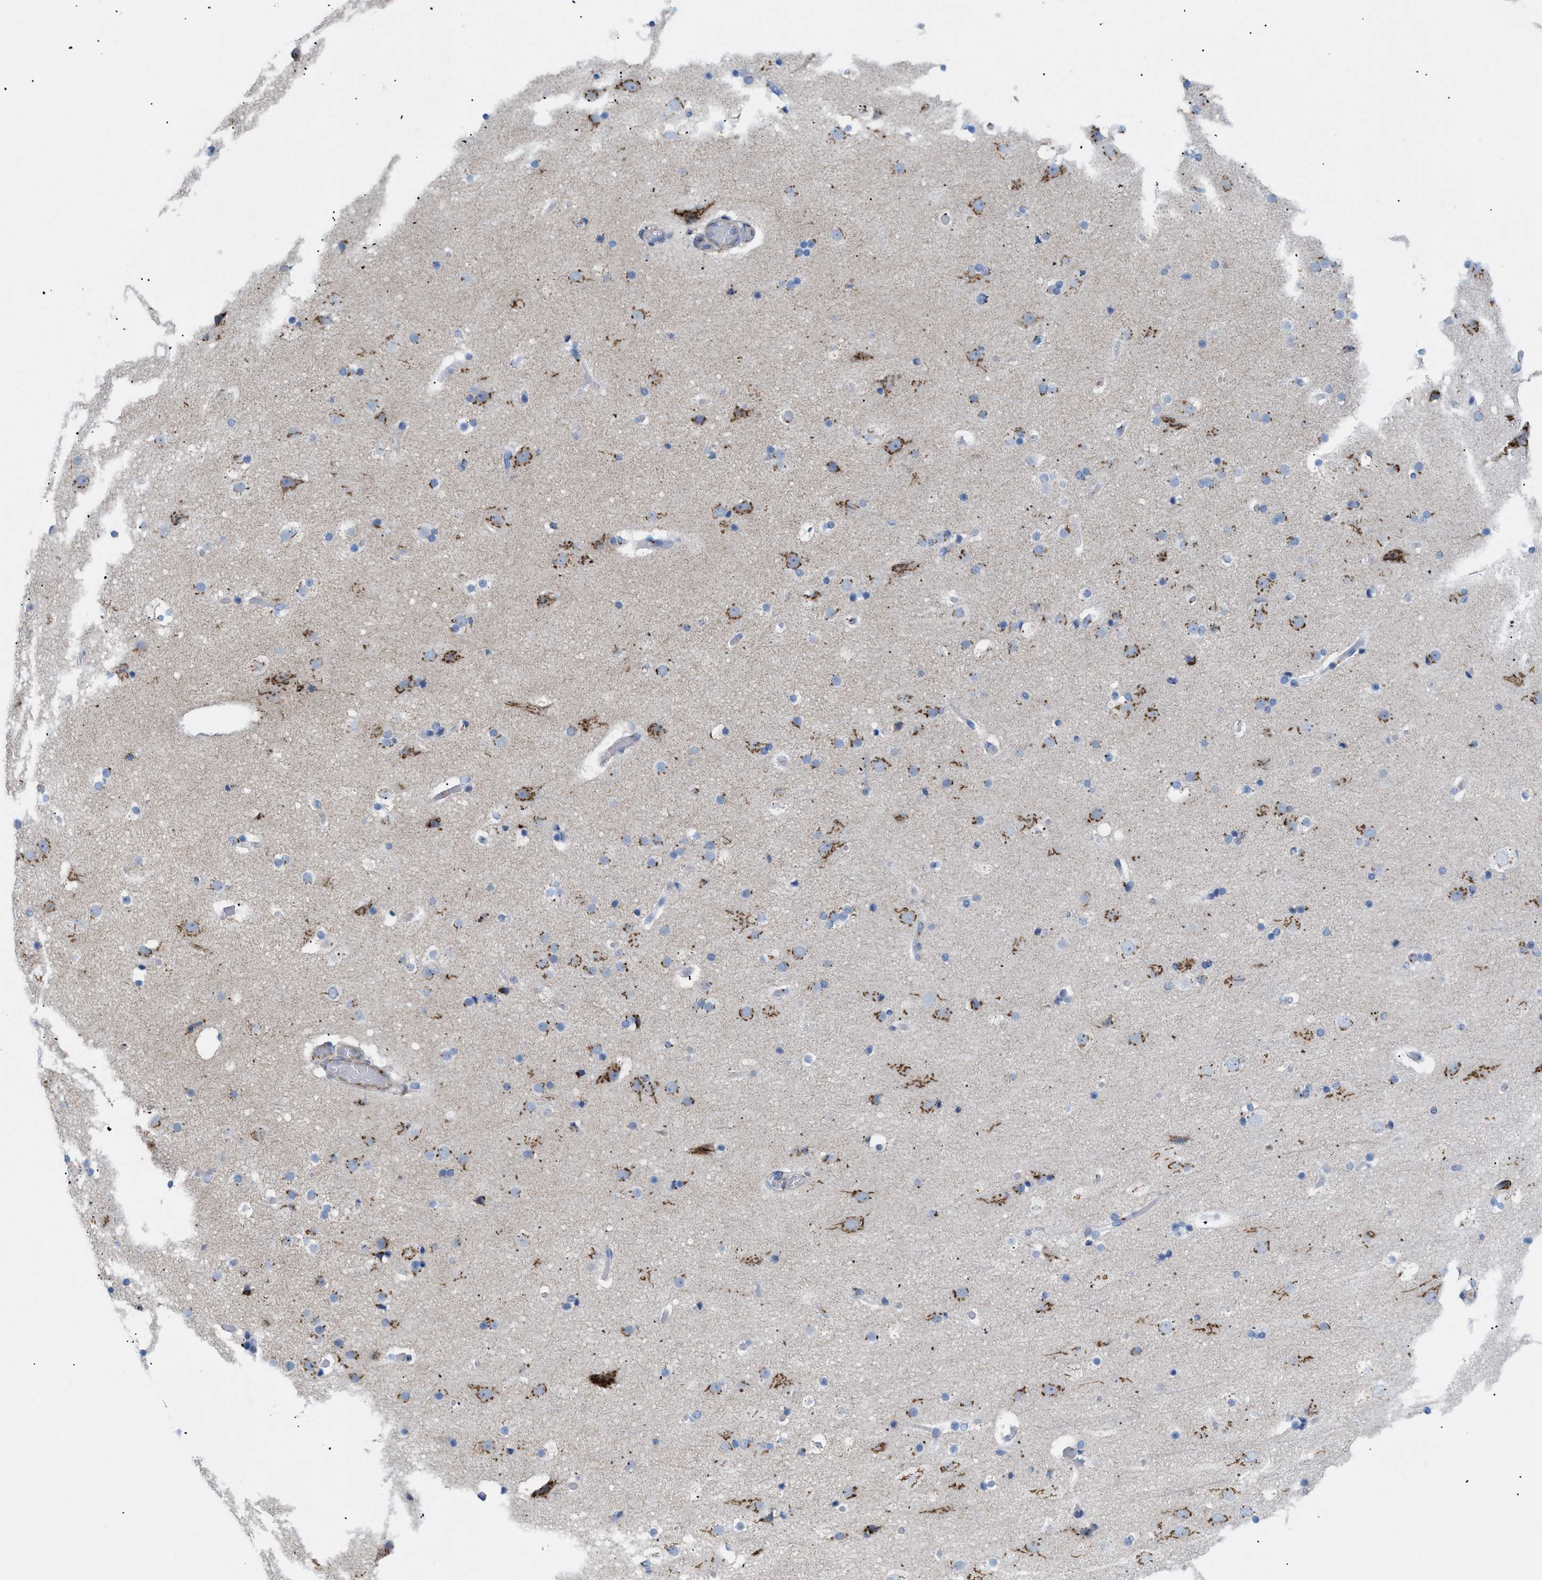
{"staining": {"intensity": "moderate", "quantity": ">75%", "location": "cytoplasmic/membranous"}, "tissue": "cerebral cortex", "cell_type": "Endothelial cells", "image_type": "normal", "snomed": [{"axis": "morphology", "description": "Normal tissue, NOS"}, {"axis": "topography", "description": "Cerebral cortex"}], "caption": "IHC of normal cerebral cortex displays medium levels of moderate cytoplasmic/membranous staining in about >75% of endothelial cells.", "gene": "TMEM17", "patient": {"sex": "male", "age": 57}}